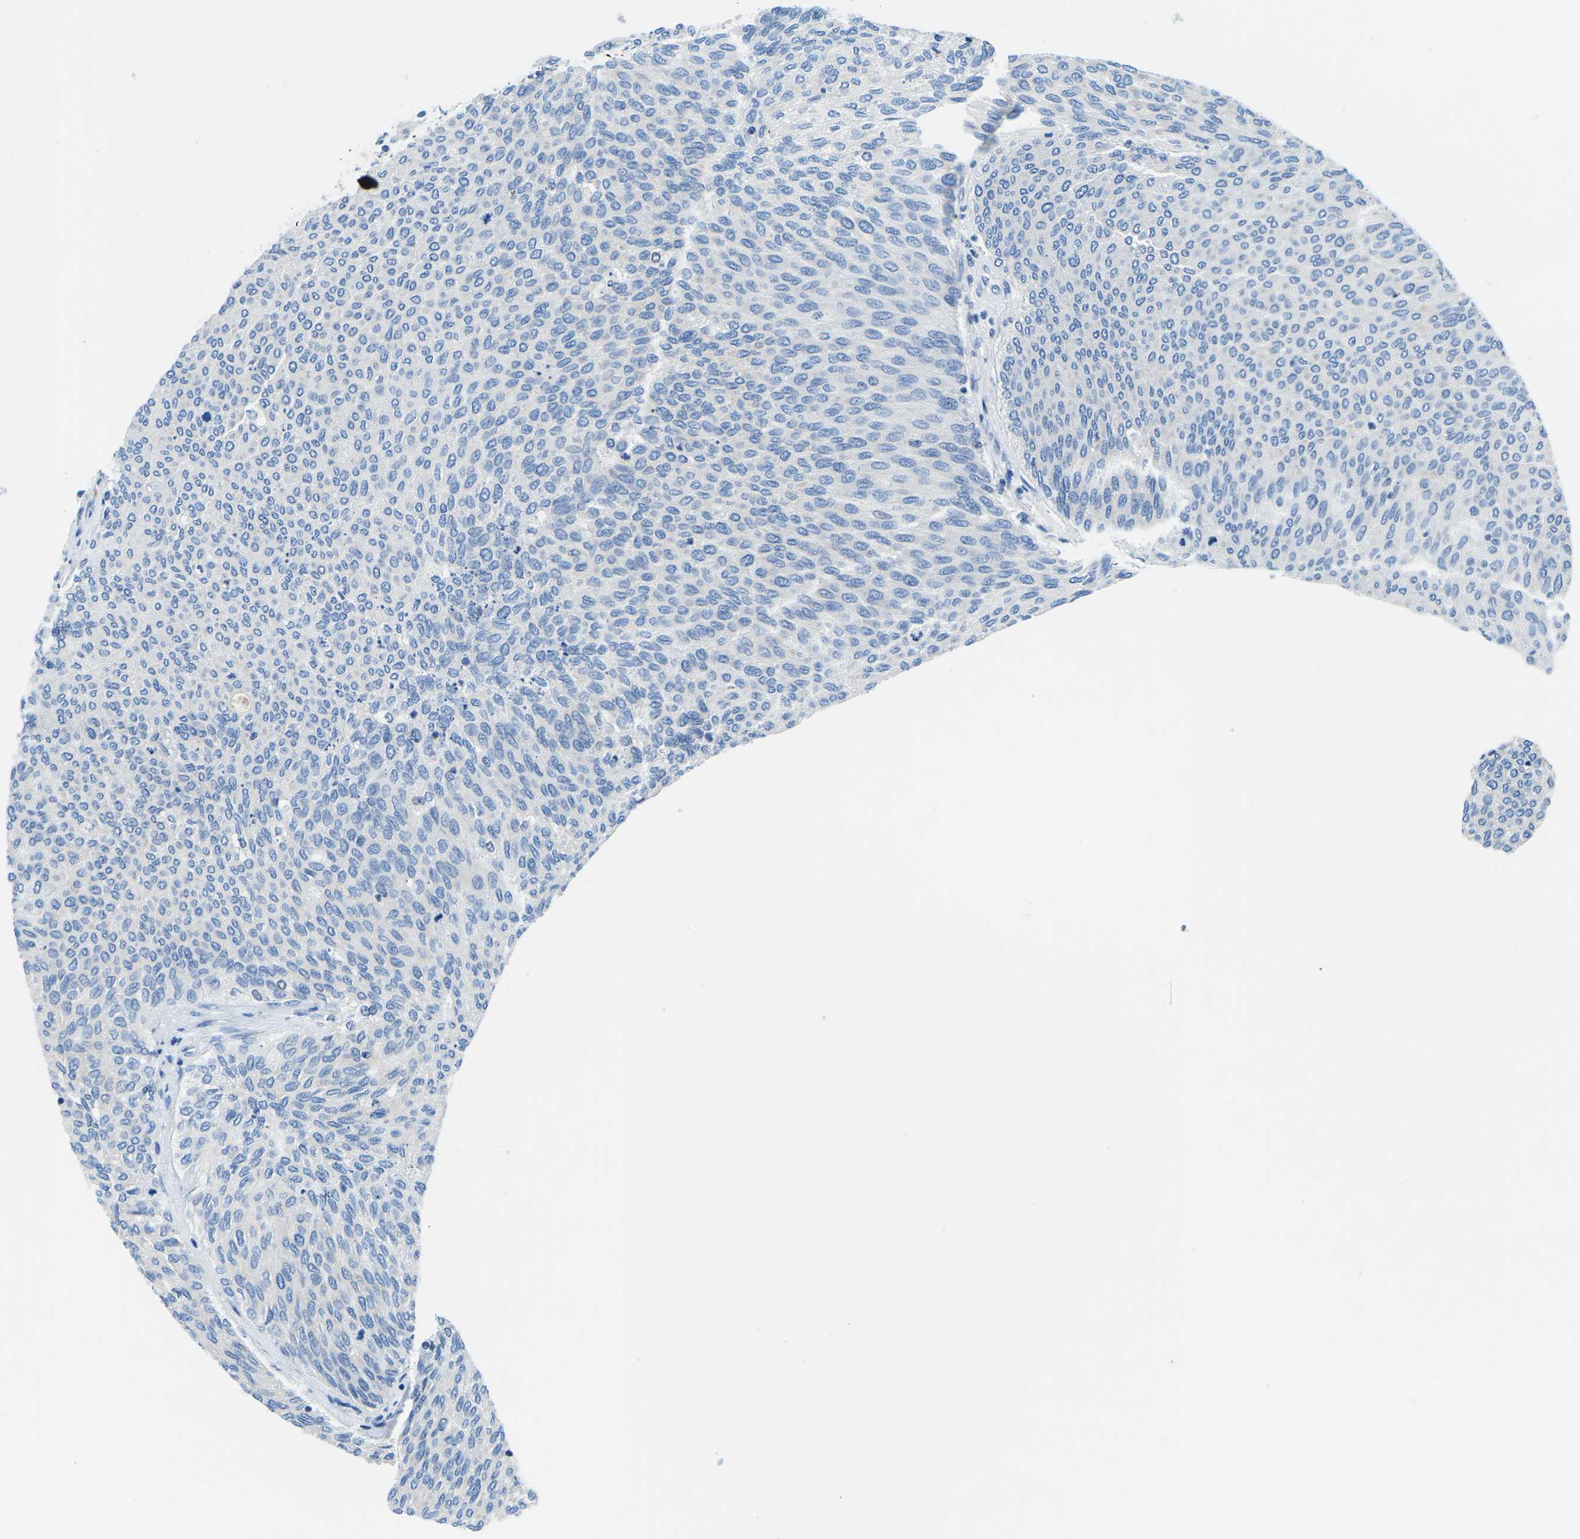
{"staining": {"intensity": "negative", "quantity": "none", "location": "none"}, "tissue": "urothelial cancer", "cell_type": "Tumor cells", "image_type": "cancer", "snomed": [{"axis": "morphology", "description": "Urothelial carcinoma, Low grade"}, {"axis": "topography", "description": "Urinary bladder"}], "caption": "A photomicrograph of human urothelial cancer is negative for staining in tumor cells.", "gene": "TM6SF1", "patient": {"sex": "female", "age": 79}}